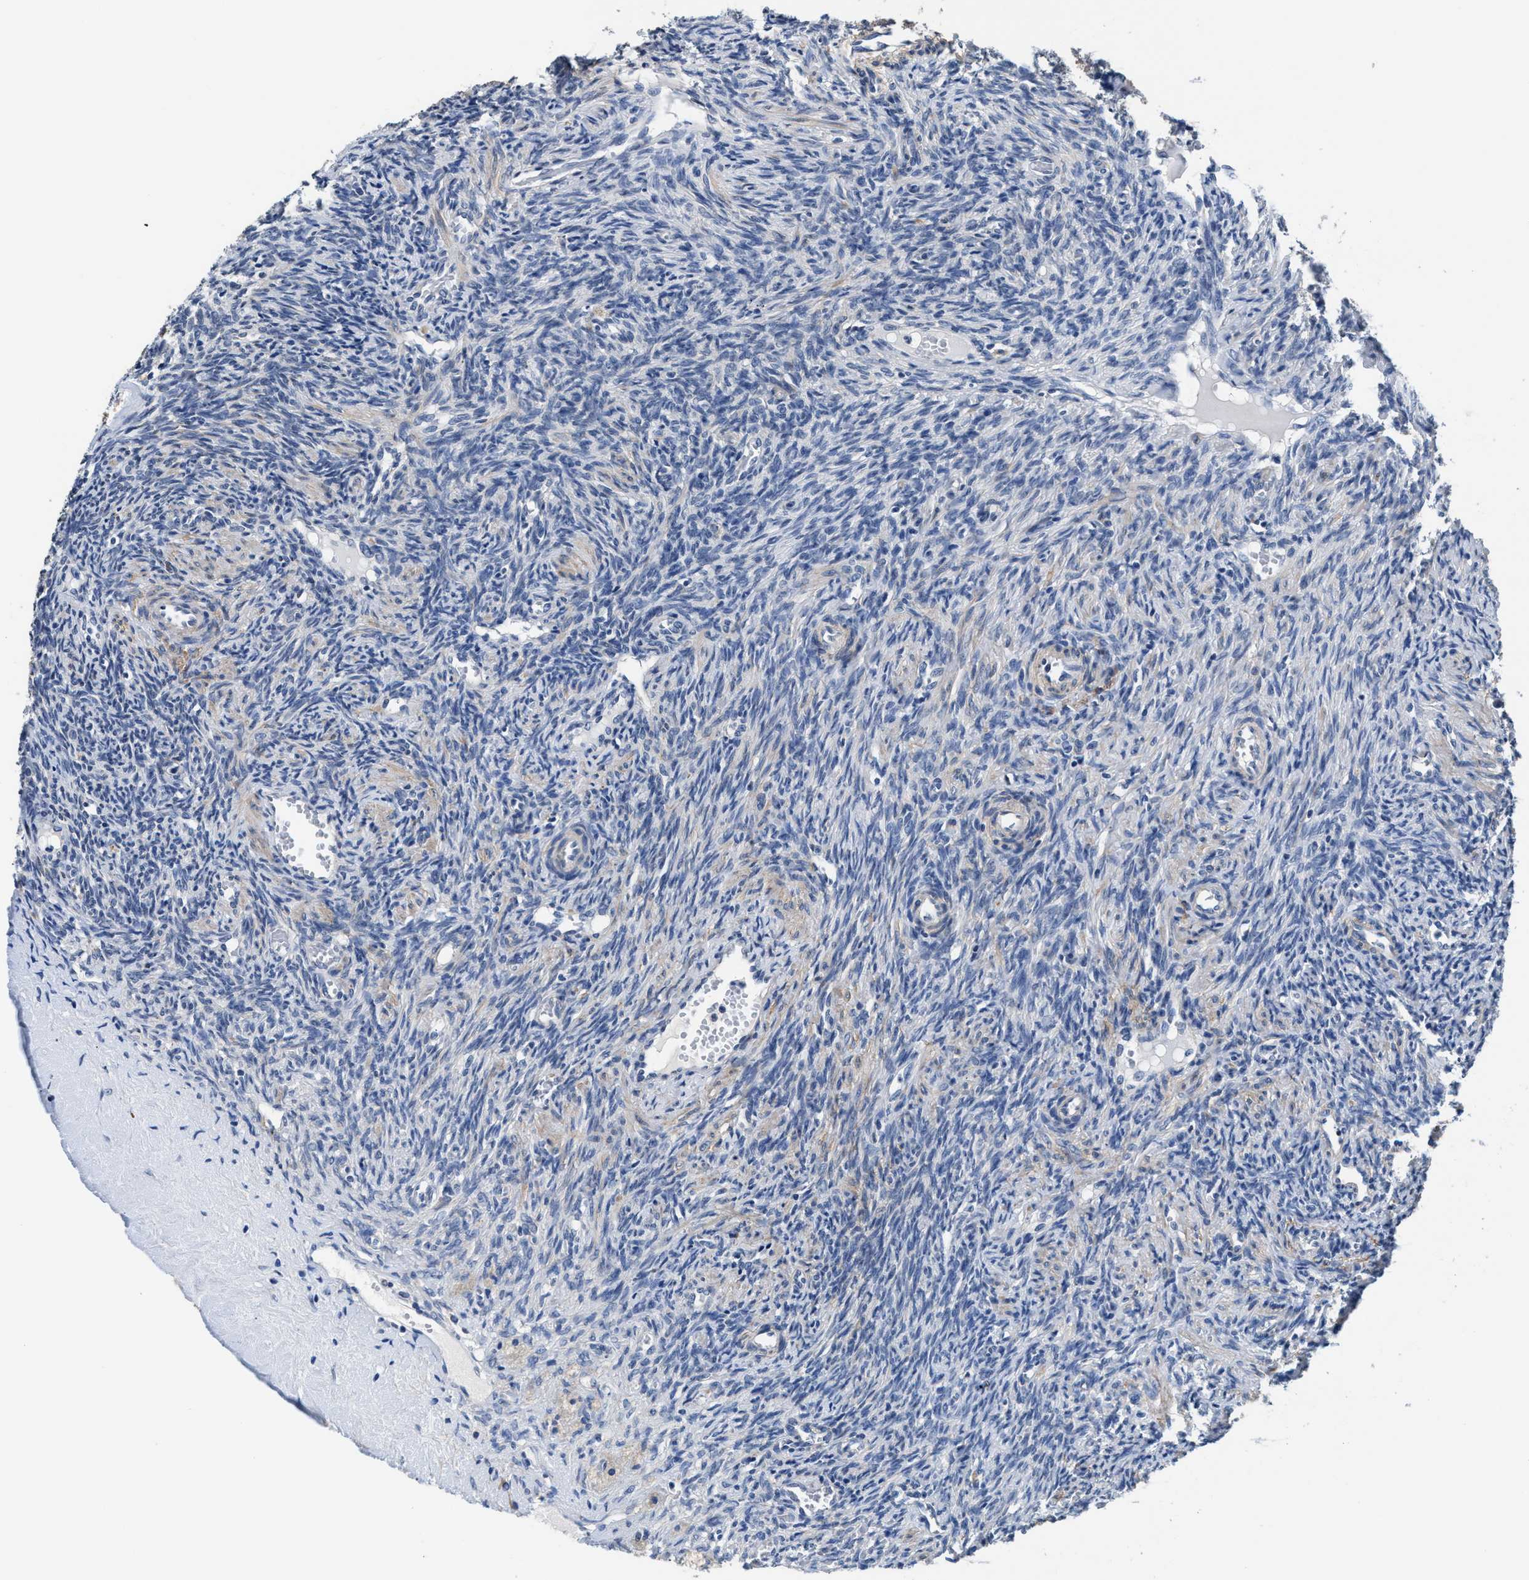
{"staining": {"intensity": "negative", "quantity": "none", "location": "none"}, "tissue": "ovary", "cell_type": "Follicle cells", "image_type": "normal", "snomed": [{"axis": "morphology", "description": "Normal tissue, NOS"}, {"axis": "topography", "description": "Ovary"}], "caption": "Ovary was stained to show a protein in brown. There is no significant positivity in follicle cells. (DAB IHC visualized using brightfield microscopy, high magnification).", "gene": "MYH3", "patient": {"sex": "female", "age": 41}}